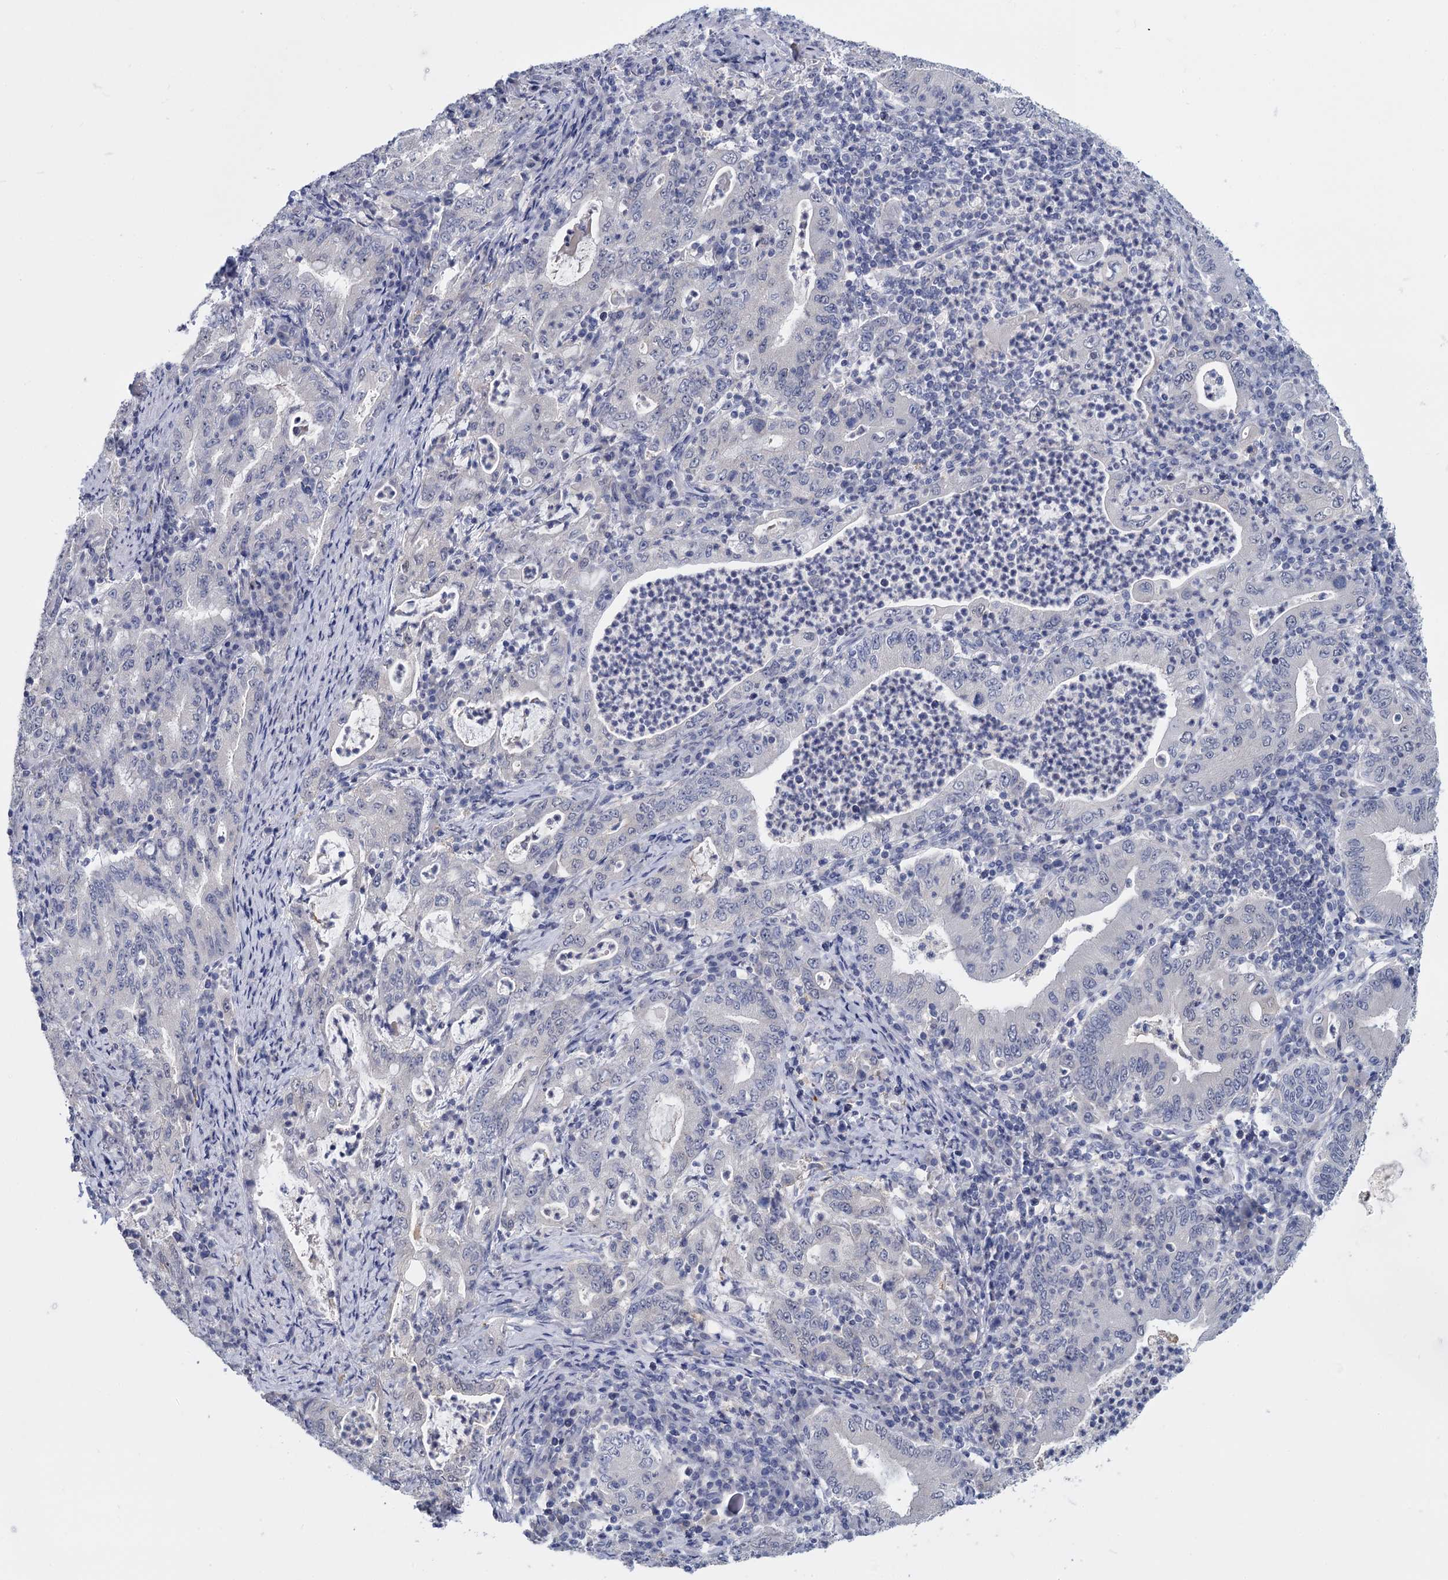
{"staining": {"intensity": "negative", "quantity": "none", "location": "none"}, "tissue": "stomach cancer", "cell_type": "Tumor cells", "image_type": "cancer", "snomed": [{"axis": "morphology", "description": "Normal tissue, NOS"}, {"axis": "morphology", "description": "Adenocarcinoma, NOS"}, {"axis": "topography", "description": "Esophagus"}, {"axis": "topography", "description": "Stomach, upper"}, {"axis": "topography", "description": "Peripheral nerve tissue"}], "caption": "Tumor cells show no significant protein expression in stomach adenocarcinoma.", "gene": "SFN", "patient": {"sex": "male", "age": 62}}